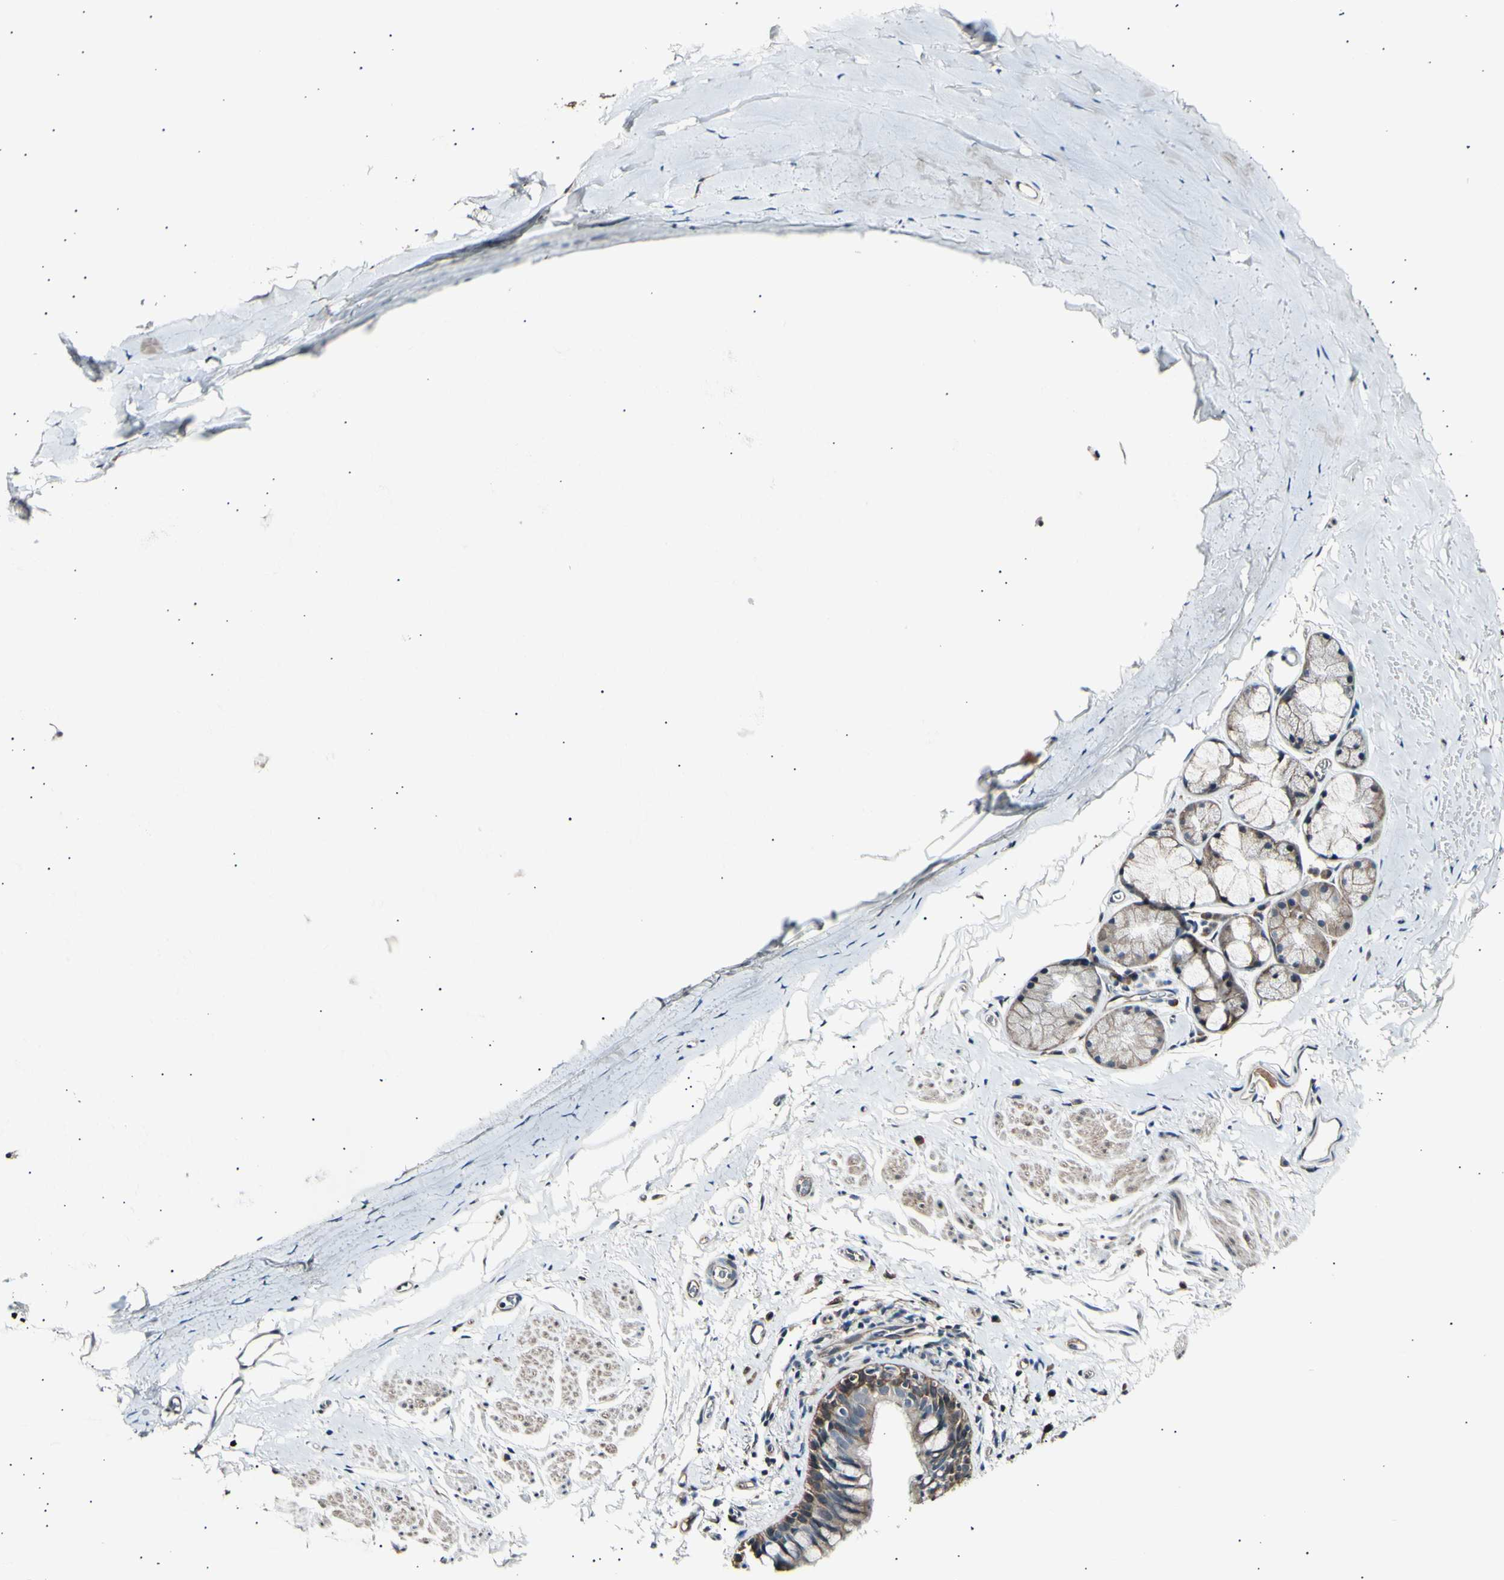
{"staining": {"intensity": "moderate", "quantity": ">75%", "location": "cytoplasmic/membranous"}, "tissue": "bronchus", "cell_type": "Respiratory epithelial cells", "image_type": "normal", "snomed": [{"axis": "morphology", "description": "Normal tissue, NOS"}, {"axis": "morphology", "description": "Malignant melanoma, Metastatic site"}, {"axis": "topography", "description": "Bronchus"}, {"axis": "topography", "description": "Lung"}], "caption": "IHC (DAB (3,3'-diaminobenzidine)) staining of normal human bronchus reveals moderate cytoplasmic/membranous protein staining in about >75% of respiratory epithelial cells. (DAB = brown stain, brightfield microscopy at high magnification).", "gene": "ITGA6", "patient": {"sex": "male", "age": 64}}